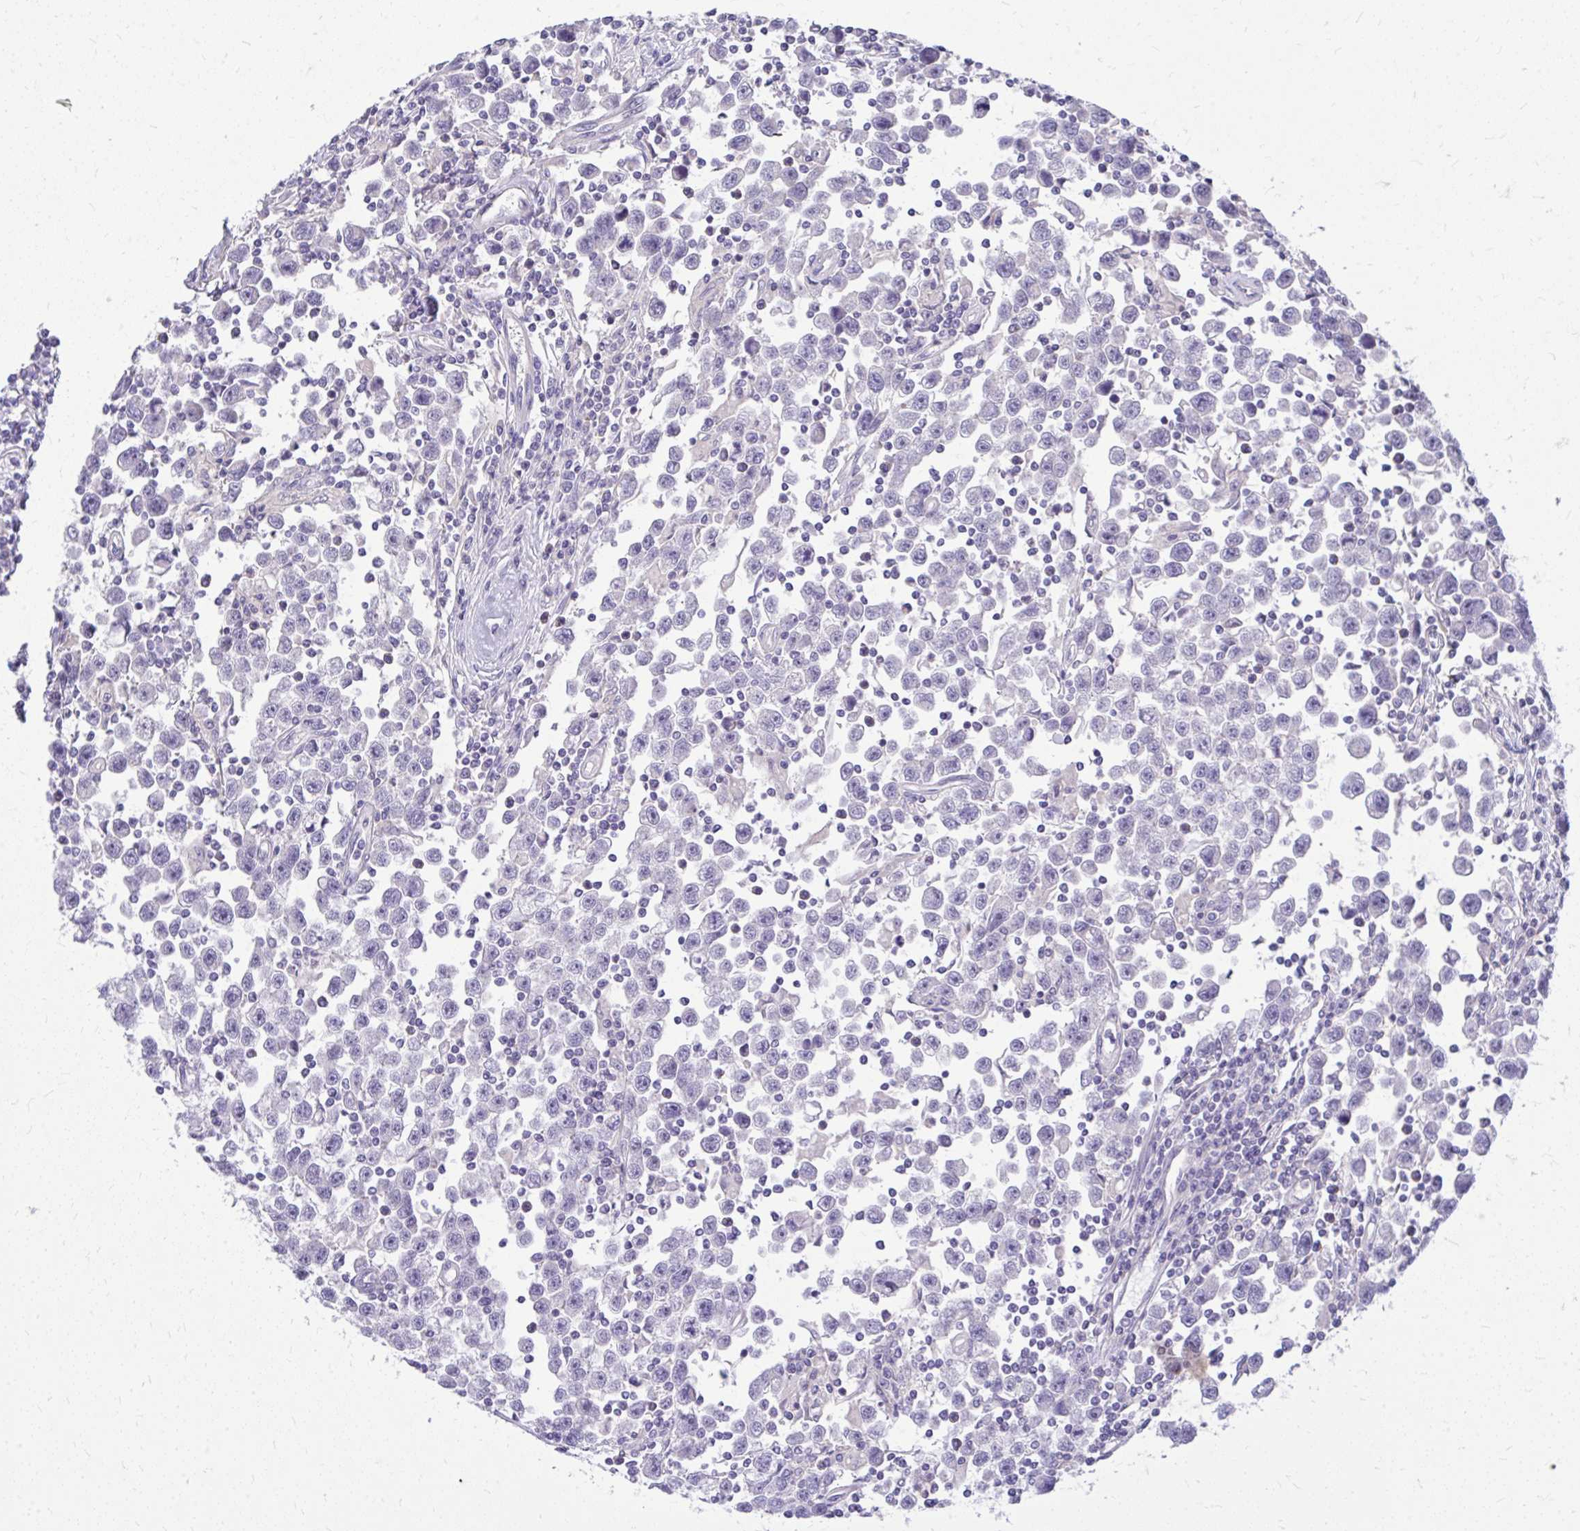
{"staining": {"intensity": "negative", "quantity": "none", "location": "none"}, "tissue": "testis cancer", "cell_type": "Tumor cells", "image_type": "cancer", "snomed": [{"axis": "morphology", "description": "Seminoma, NOS"}, {"axis": "topography", "description": "Testis"}], "caption": "The image demonstrates no staining of tumor cells in testis cancer.", "gene": "DPY19L1", "patient": {"sex": "male", "age": 31}}